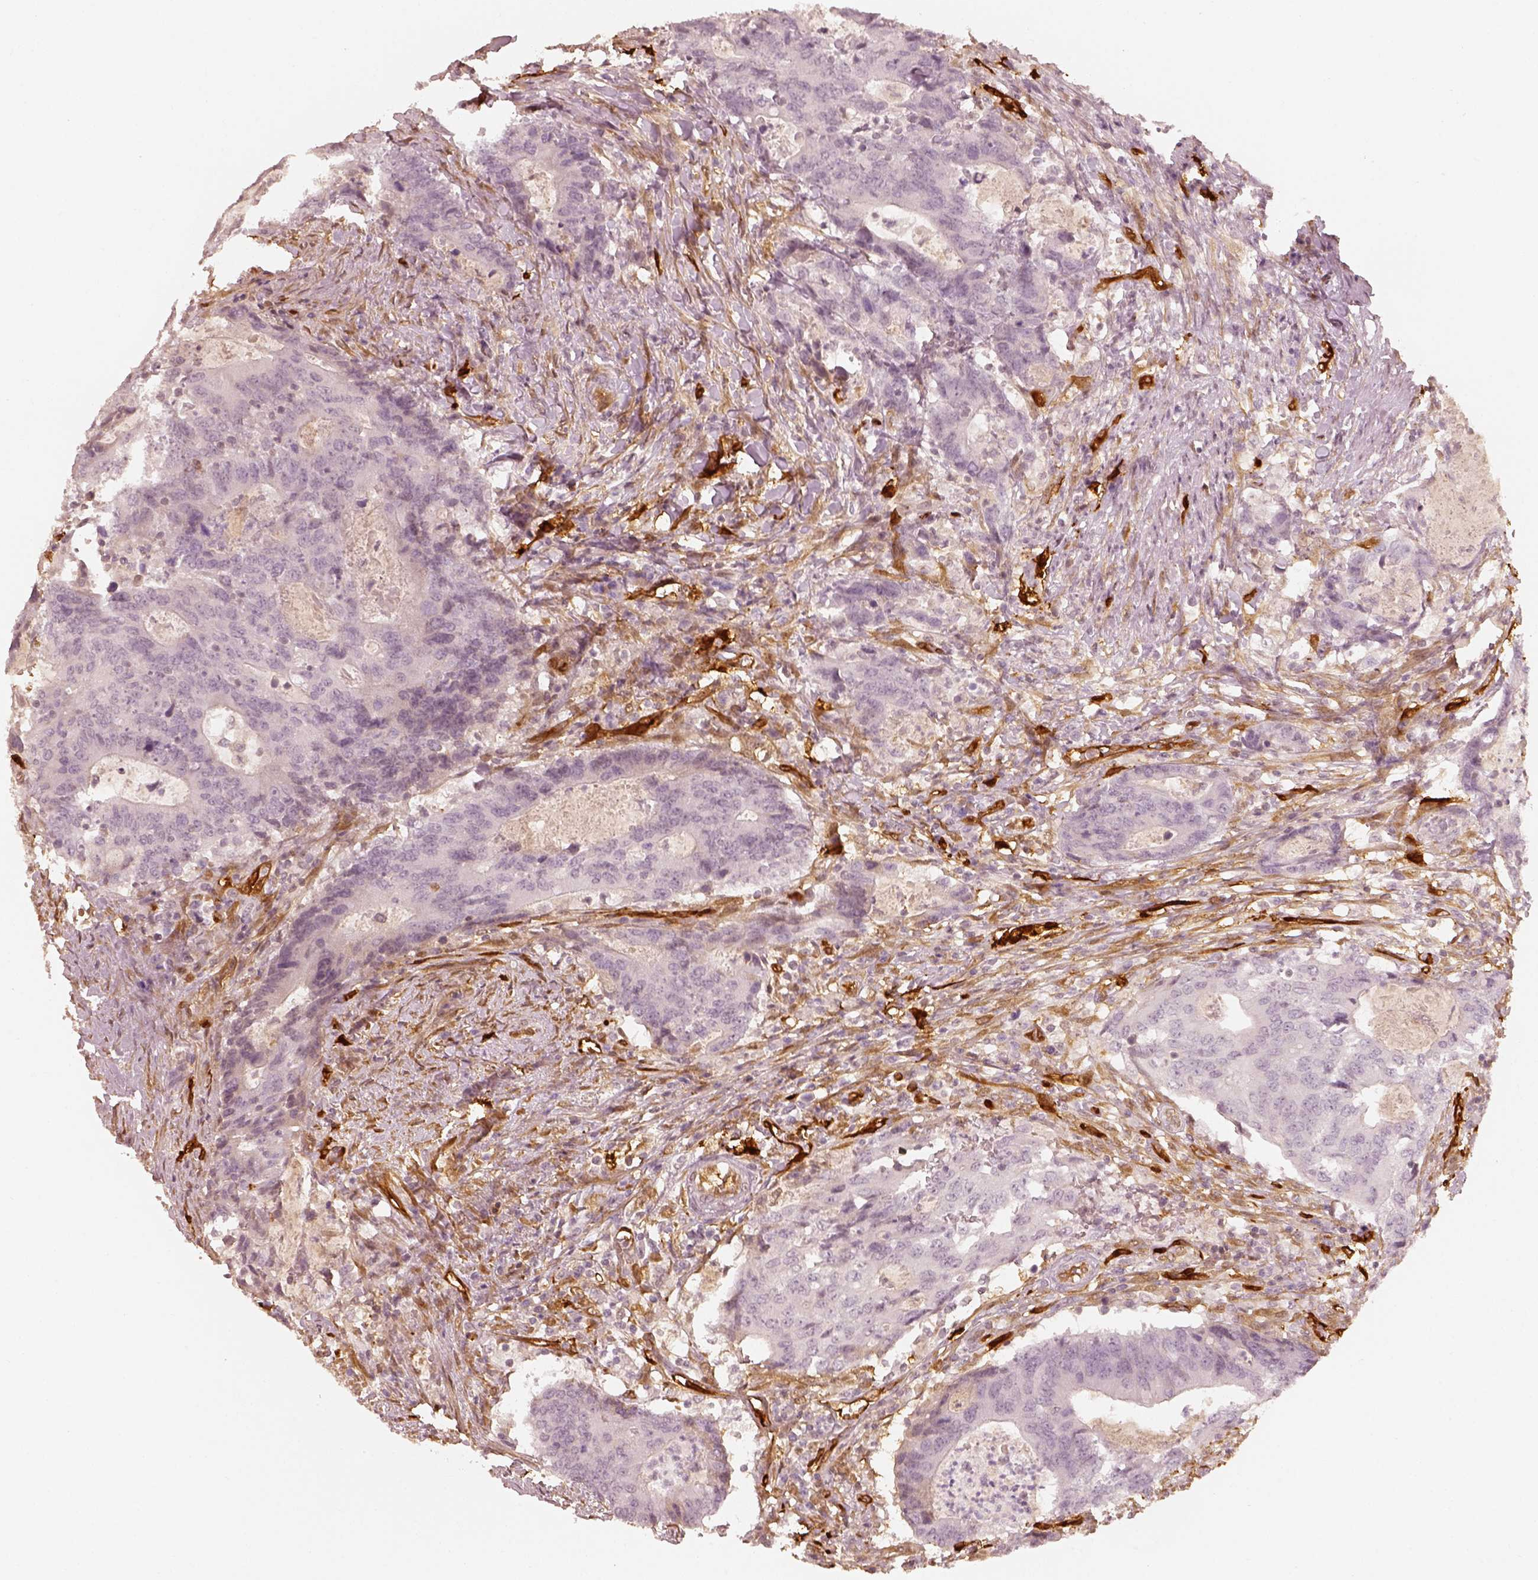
{"staining": {"intensity": "negative", "quantity": "none", "location": "none"}, "tissue": "colorectal cancer", "cell_type": "Tumor cells", "image_type": "cancer", "snomed": [{"axis": "morphology", "description": "Adenocarcinoma, NOS"}, {"axis": "topography", "description": "Colon"}], "caption": "Tumor cells are negative for protein expression in human colorectal adenocarcinoma. (Brightfield microscopy of DAB IHC at high magnification).", "gene": "FSCN1", "patient": {"sex": "male", "age": 67}}